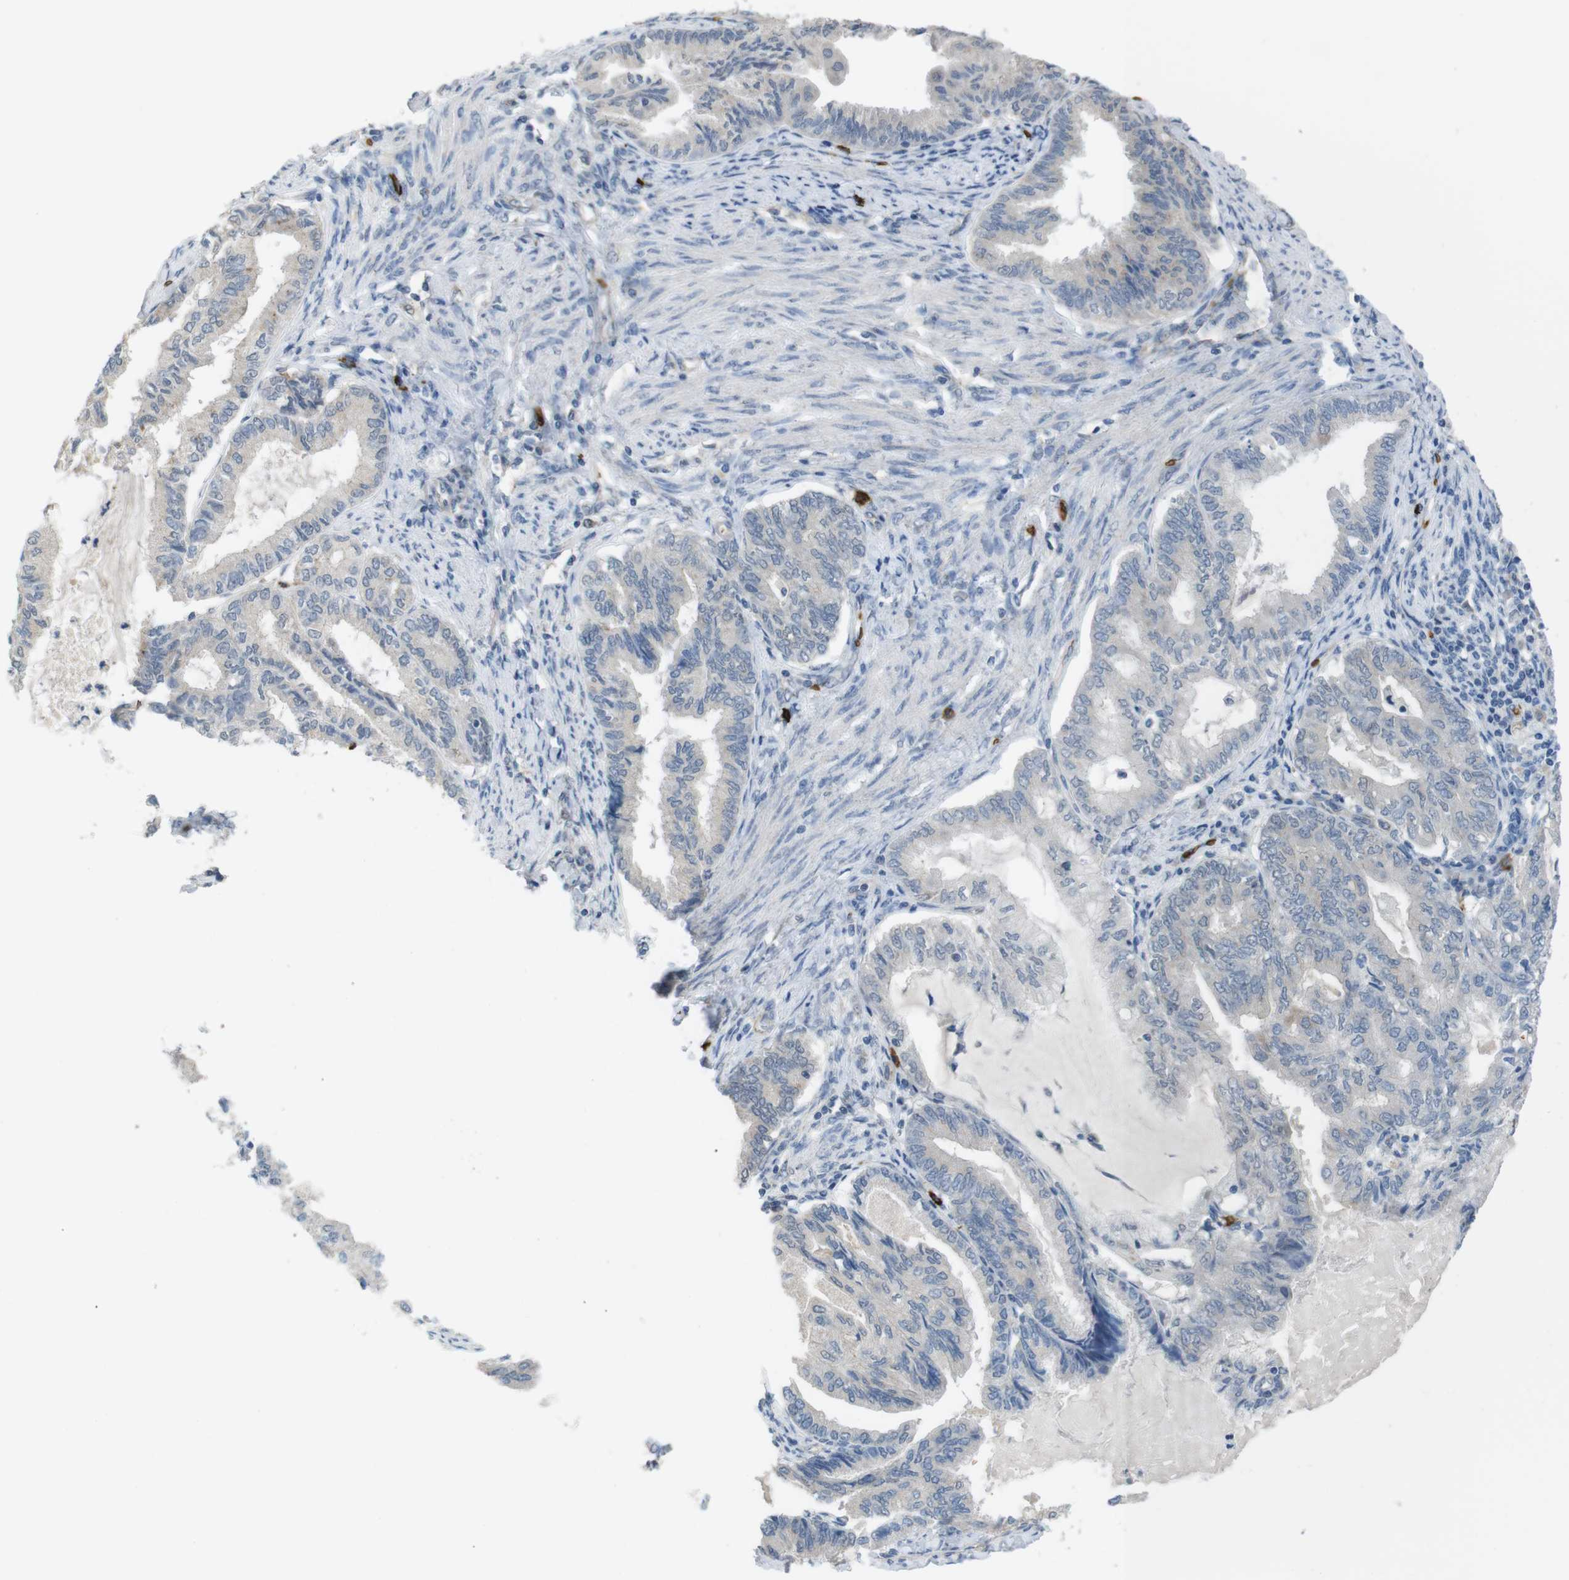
{"staining": {"intensity": "negative", "quantity": "none", "location": "none"}, "tissue": "endometrial cancer", "cell_type": "Tumor cells", "image_type": "cancer", "snomed": [{"axis": "morphology", "description": "Adenocarcinoma, NOS"}, {"axis": "topography", "description": "Endometrium"}], "caption": "The immunohistochemistry micrograph has no significant expression in tumor cells of adenocarcinoma (endometrial) tissue.", "gene": "GYPA", "patient": {"sex": "female", "age": 86}}